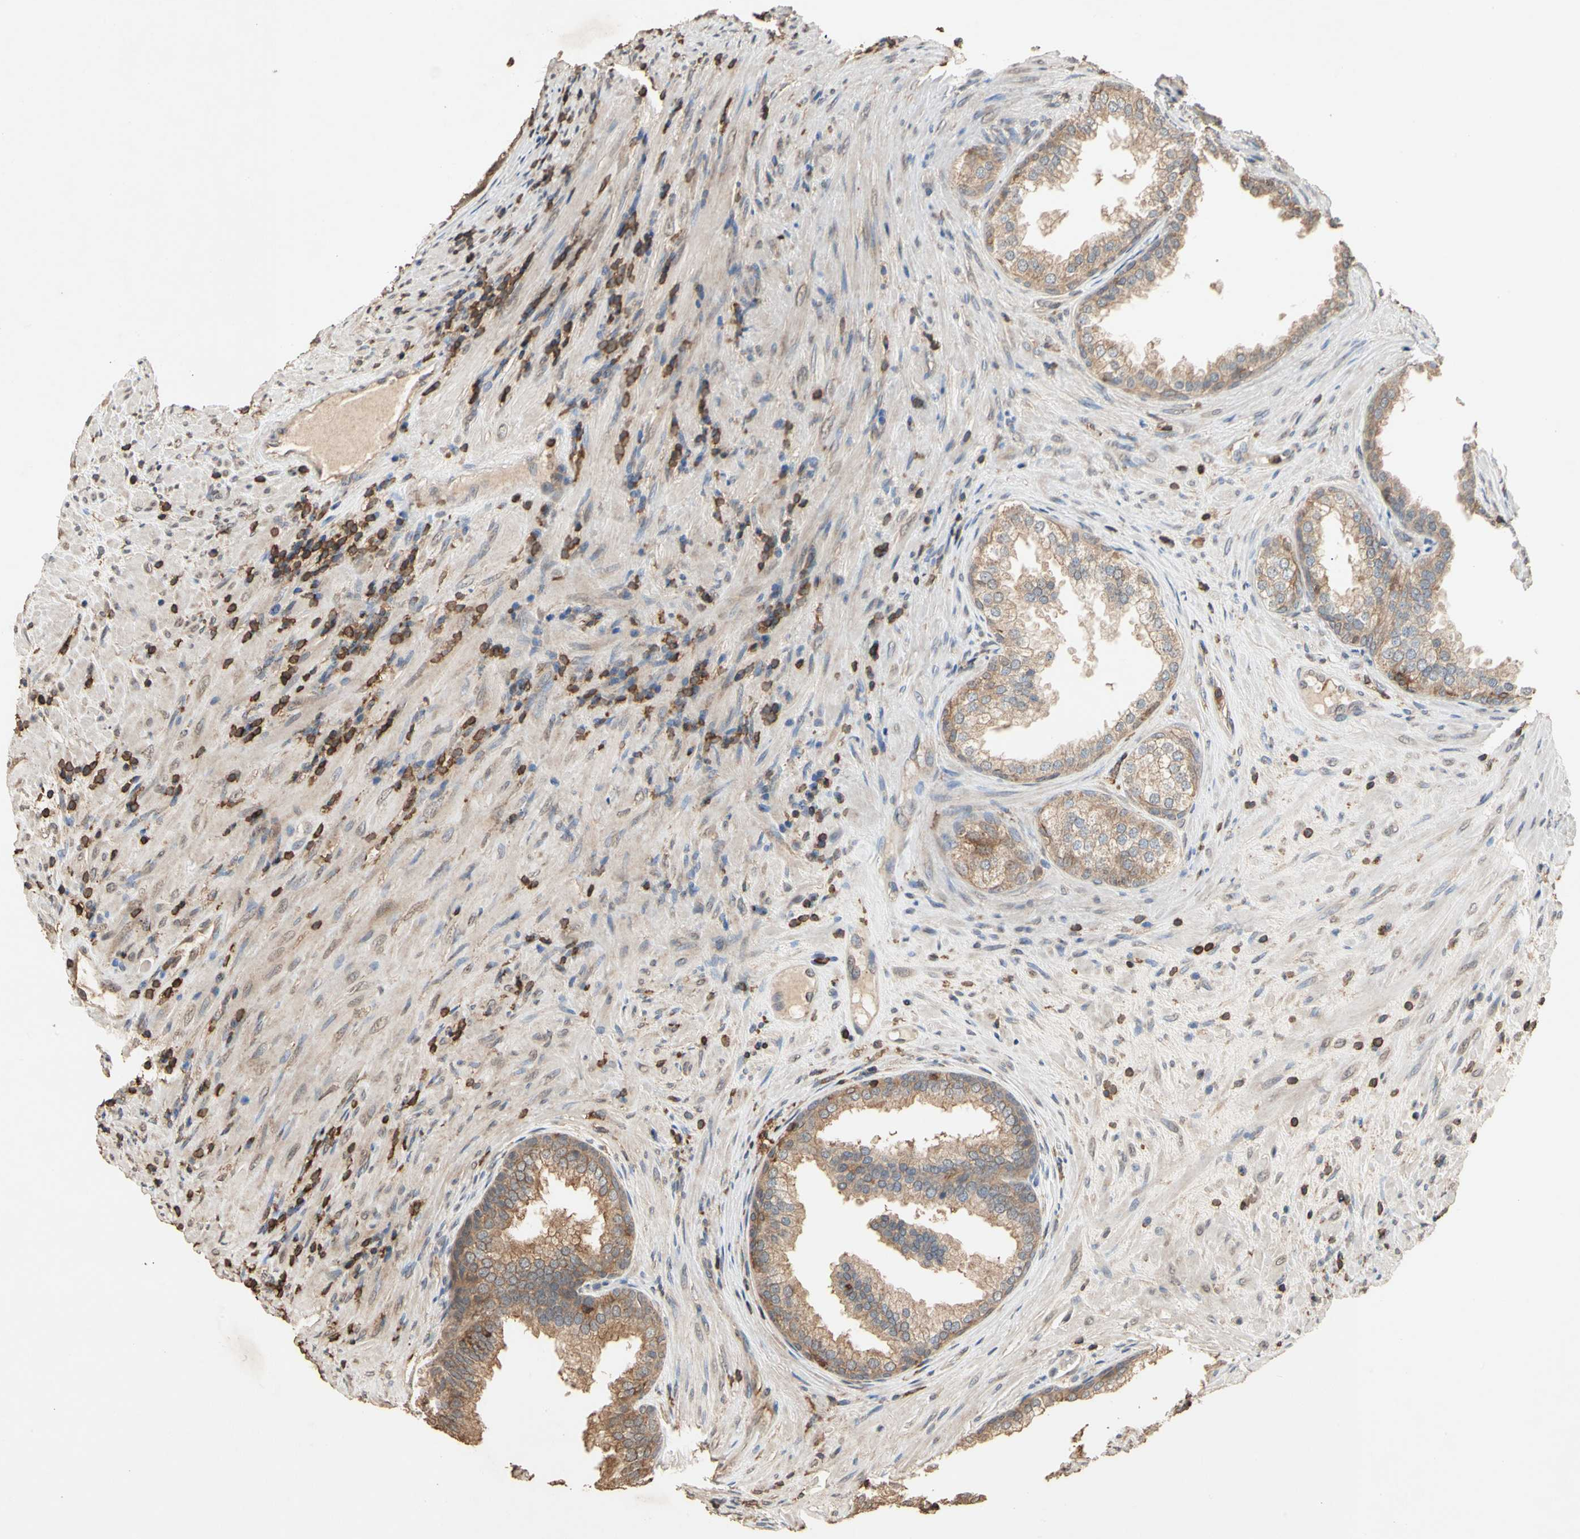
{"staining": {"intensity": "weak", "quantity": ">75%", "location": "cytoplasmic/membranous"}, "tissue": "prostate", "cell_type": "Glandular cells", "image_type": "normal", "snomed": [{"axis": "morphology", "description": "Normal tissue, NOS"}, {"axis": "topography", "description": "Prostate"}], "caption": "Protein staining by immunohistochemistry (IHC) shows weak cytoplasmic/membranous expression in approximately >75% of glandular cells in unremarkable prostate. The protein of interest is stained brown, and the nuclei are stained in blue (DAB IHC with brightfield microscopy, high magnification).", "gene": "MAP3K10", "patient": {"sex": "male", "age": 76}}